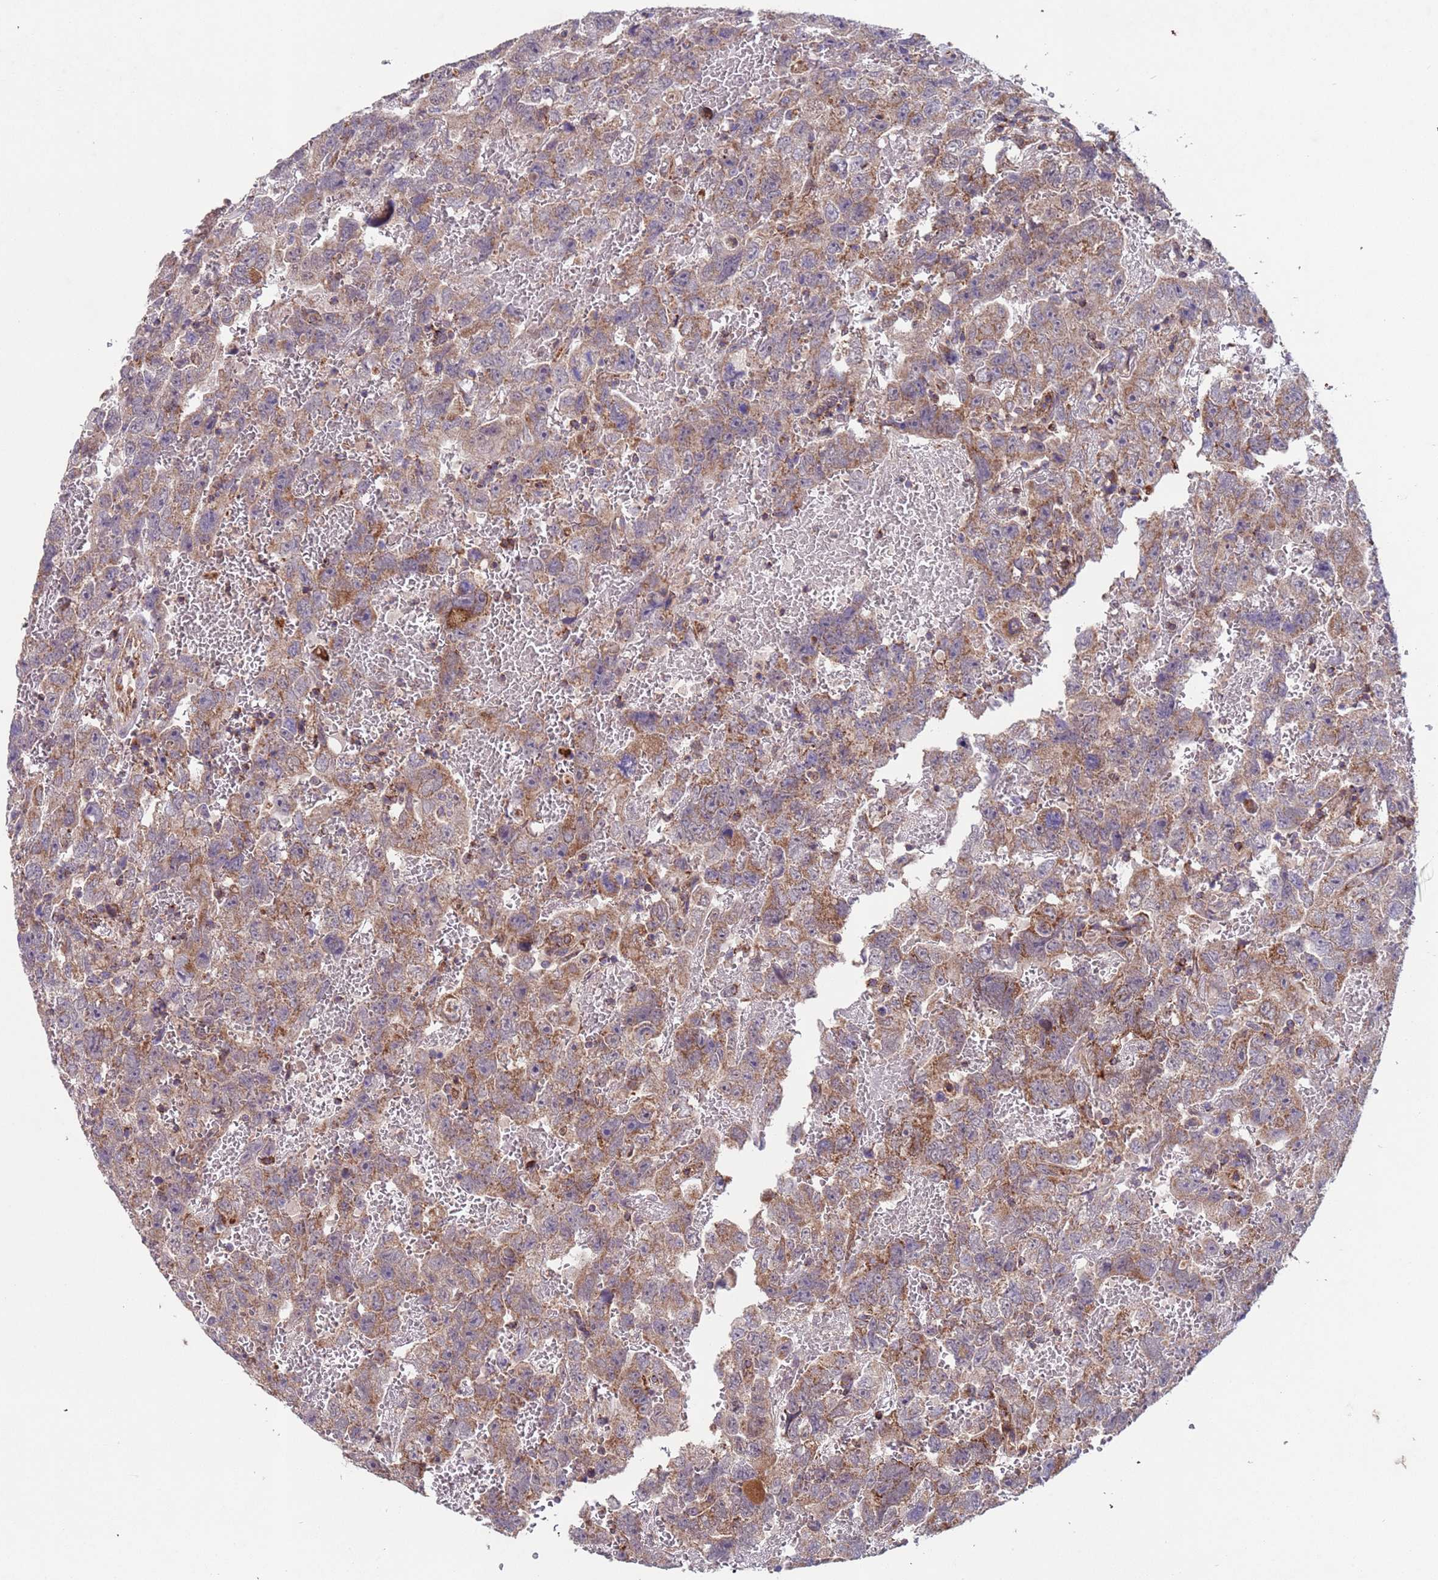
{"staining": {"intensity": "moderate", "quantity": "25%-75%", "location": "cytoplasmic/membranous"}, "tissue": "testis cancer", "cell_type": "Tumor cells", "image_type": "cancer", "snomed": [{"axis": "morphology", "description": "Carcinoma, Embryonal, NOS"}, {"axis": "topography", "description": "Testis"}], "caption": "Testis embryonal carcinoma stained with immunohistochemistry shows moderate cytoplasmic/membranous staining in about 25%-75% of tumor cells. (IHC, brightfield microscopy, high magnification).", "gene": "ACAD8", "patient": {"sex": "male", "age": 45}}